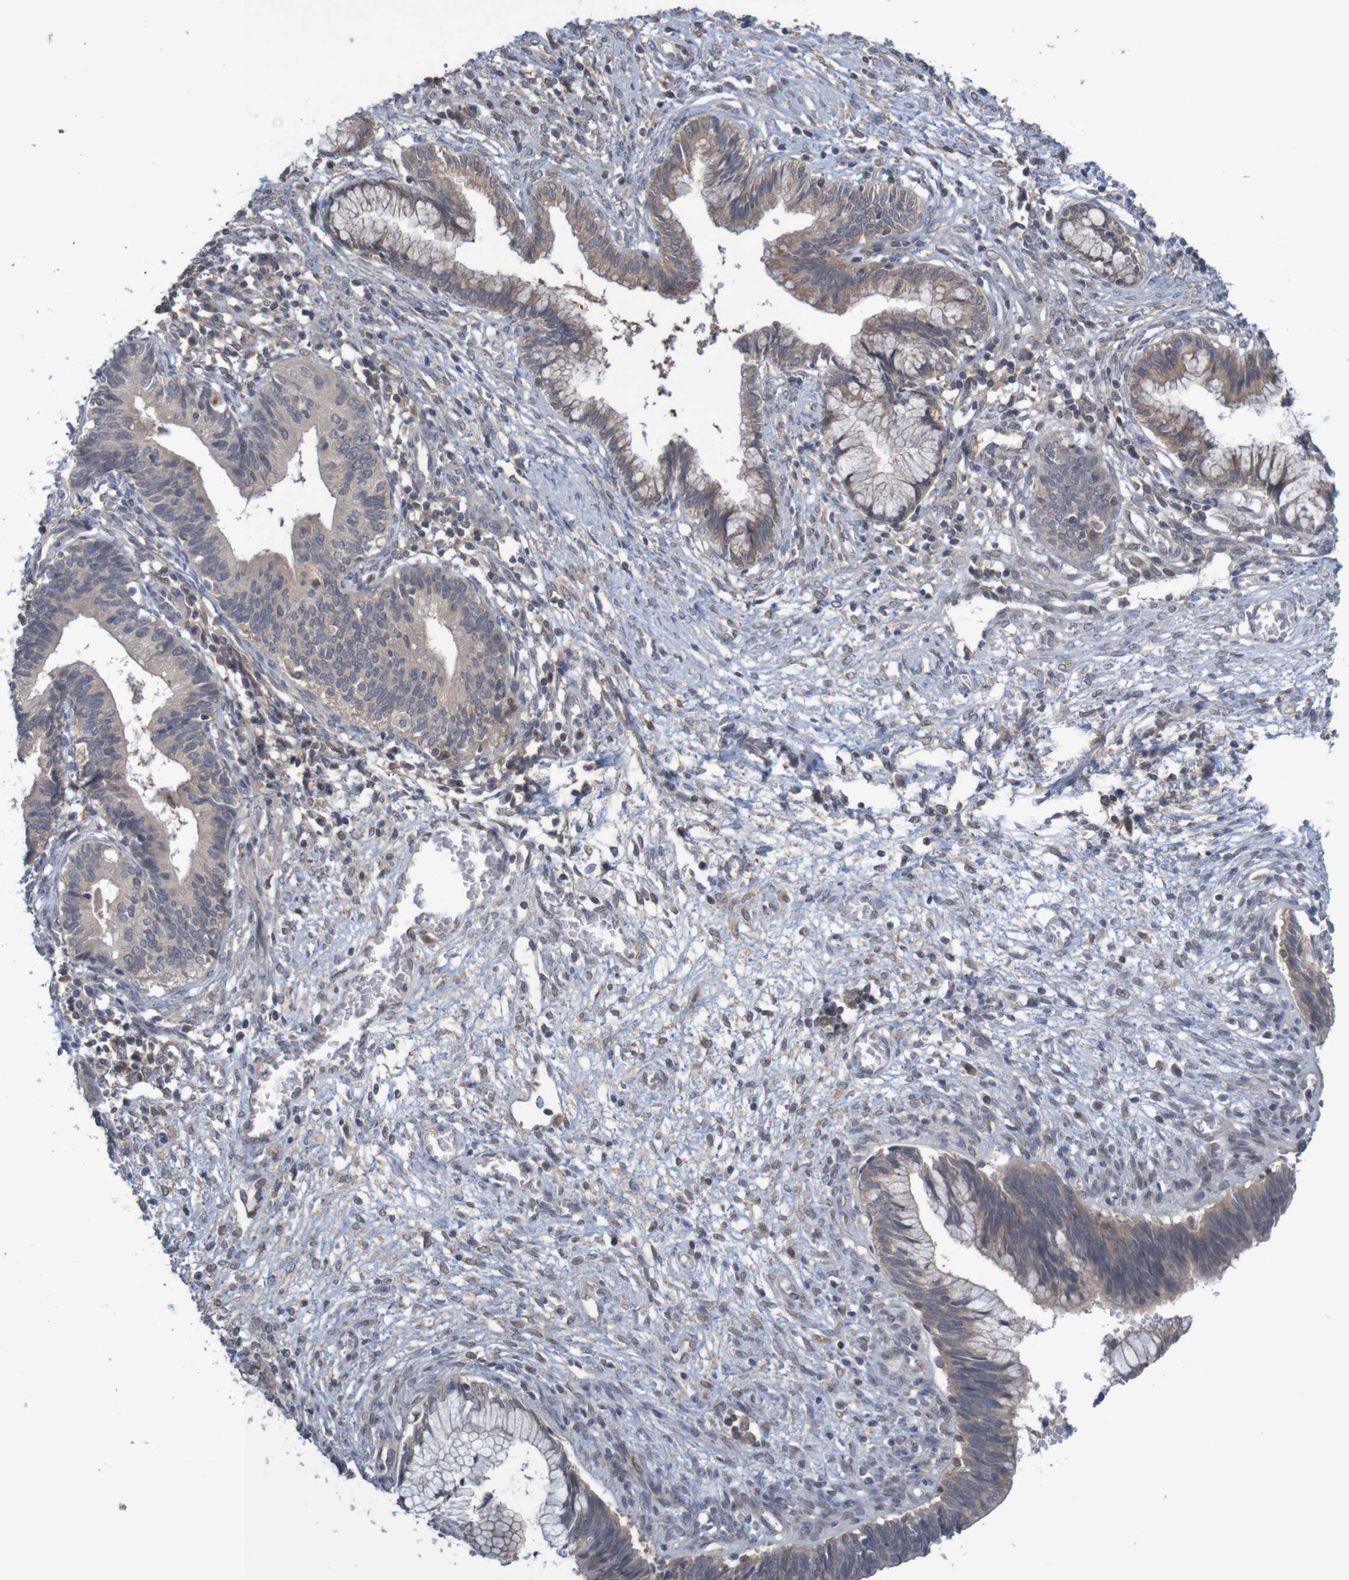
{"staining": {"intensity": "weak", "quantity": "25%-75%", "location": "cytoplasmic/membranous"}, "tissue": "cervical cancer", "cell_type": "Tumor cells", "image_type": "cancer", "snomed": [{"axis": "morphology", "description": "Adenocarcinoma, NOS"}, {"axis": "topography", "description": "Cervix"}], "caption": "The immunohistochemical stain labels weak cytoplasmic/membranous positivity in tumor cells of cervical cancer (adenocarcinoma) tissue.", "gene": "ANKK1", "patient": {"sex": "female", "age": 44}}